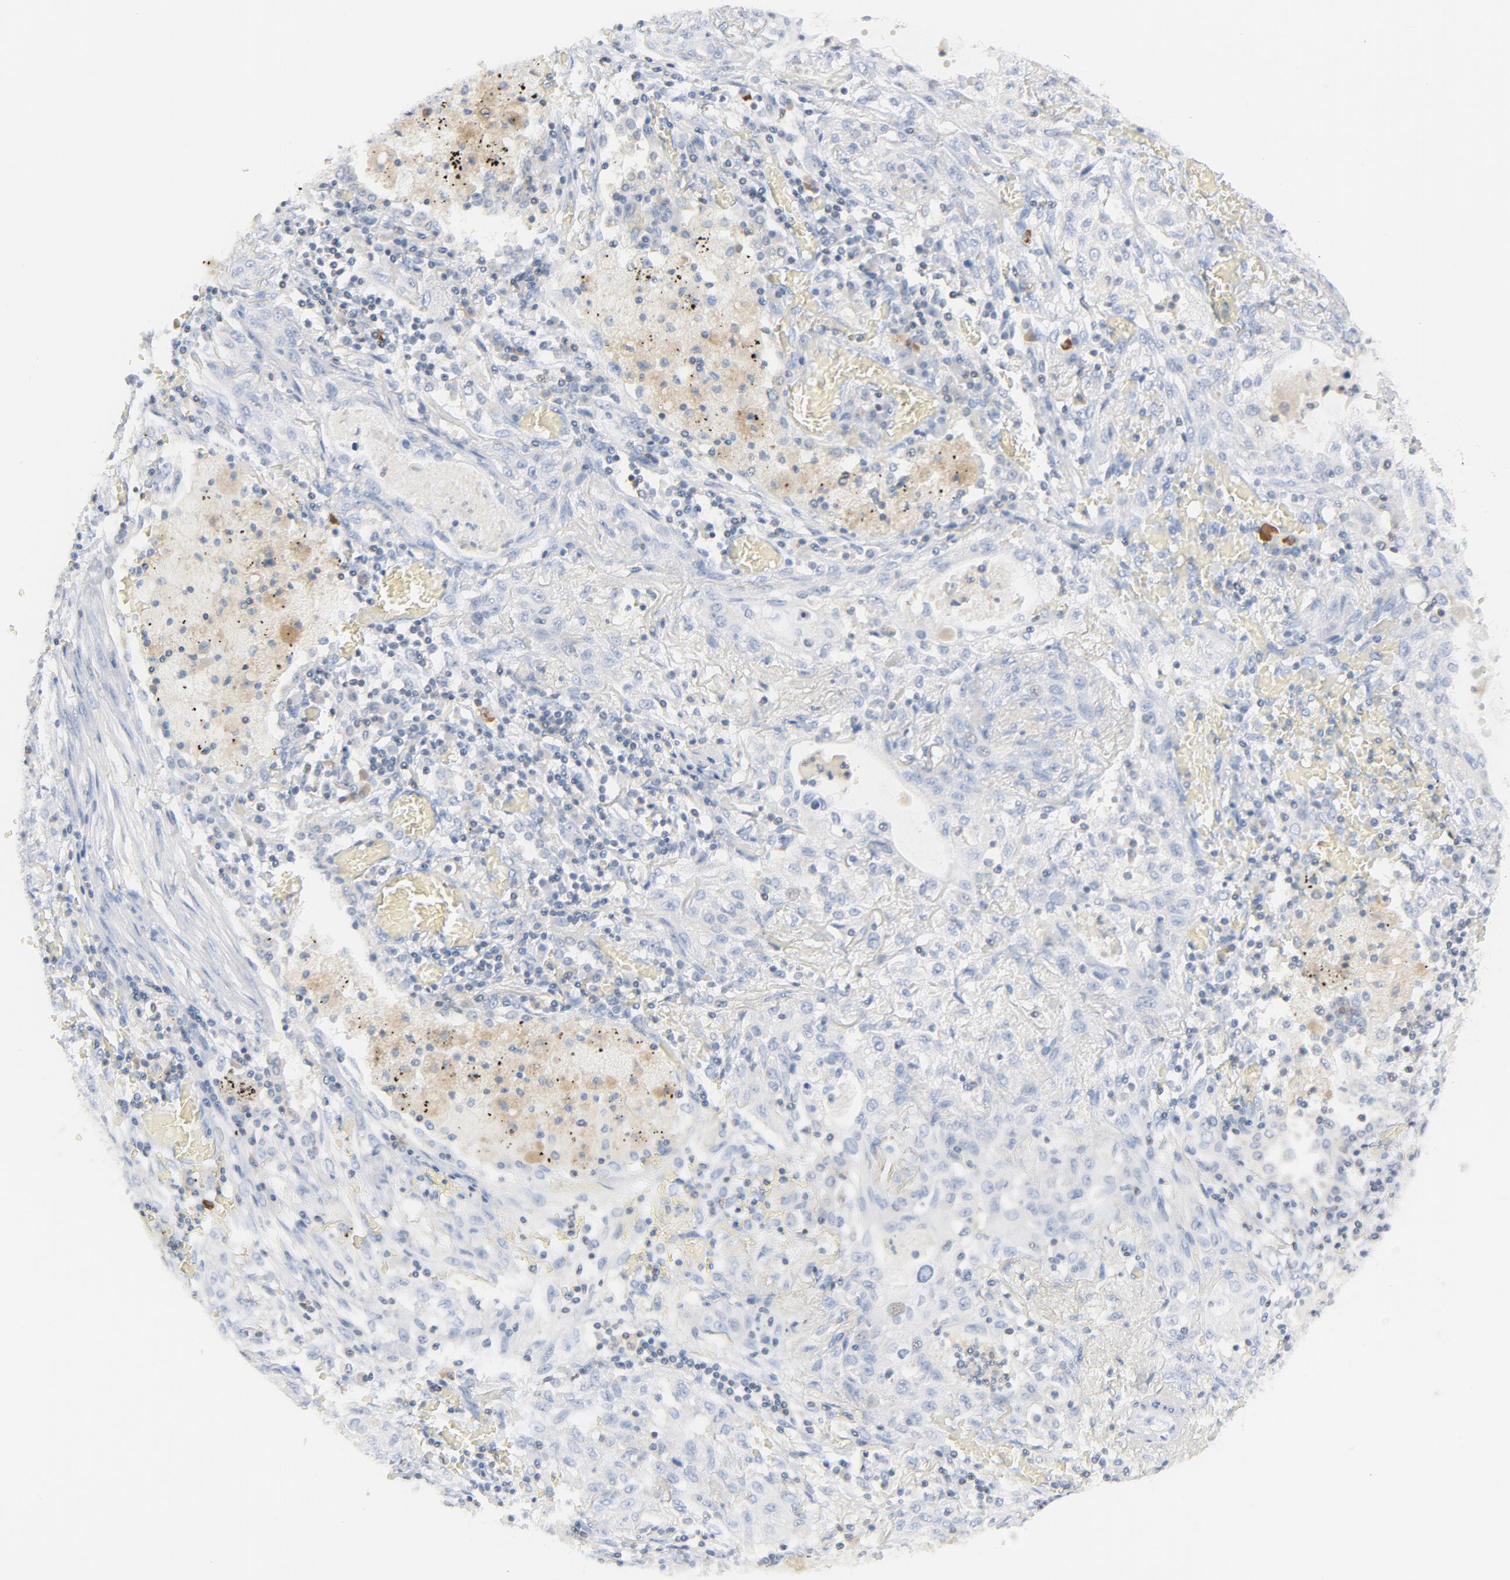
{"staining": {"intensity": "negative", "quantity": "none", "location": "none"}, "tissue": "lung cancer", "cell_type": "Tumor cells", "image_type": "cancer", "snomed": [{"axis": "morphology", "description": "Squamous cell carcinoma, NOS"}, {"axis": "topography", "description": "Lung"}], "caption": "Immunohistochemical staining of human squamous cell carcinoma (lung) reveals no significant expression in tumor cells. The staining is performed using DAB brown chromogen with nuclei counter-stained in using hematoxylin.", "gene": "PTK2B", "patient": {"sex": "female", "age": 47}}